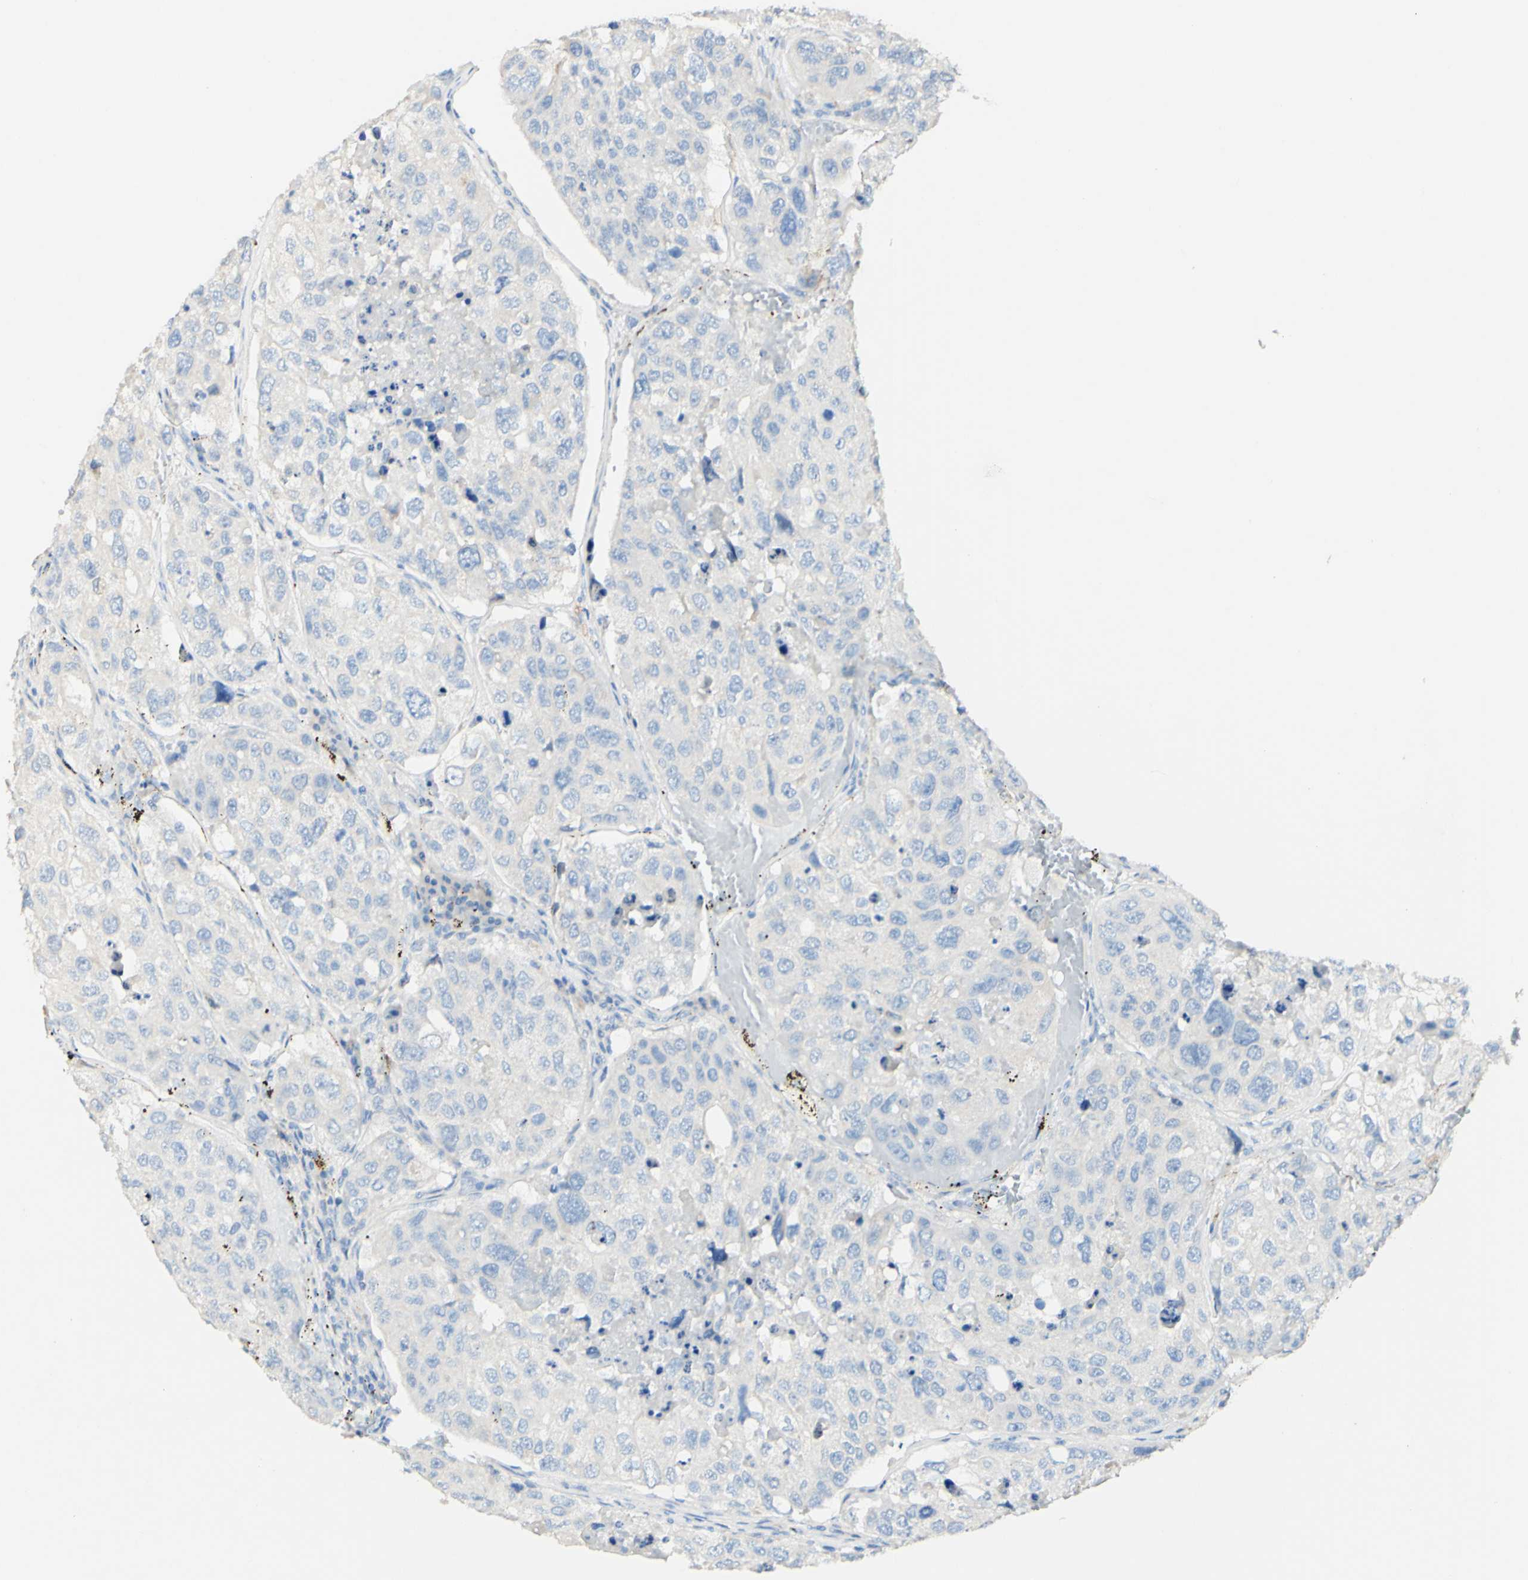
{"staining": {"intensity": "negative", "quantity": "none", "location": "none"}, "tissue": "urothelial cancer", "cell_type": "Tumor cells", "image_type": "cancer", "snomed": [{"axis": "morphology", "description": "Urothelial carcinoma, High grade"}, {"axis": "topography", "description": "Lymph node"}, {"axis": "topography", "description": "Urinary bladder"}], "caption": "Image shows no protein positivity in tumor cells of urothelial cancer tissue.", "gene": "FGF4", "patient": {"sex": "male", "age": 51}}